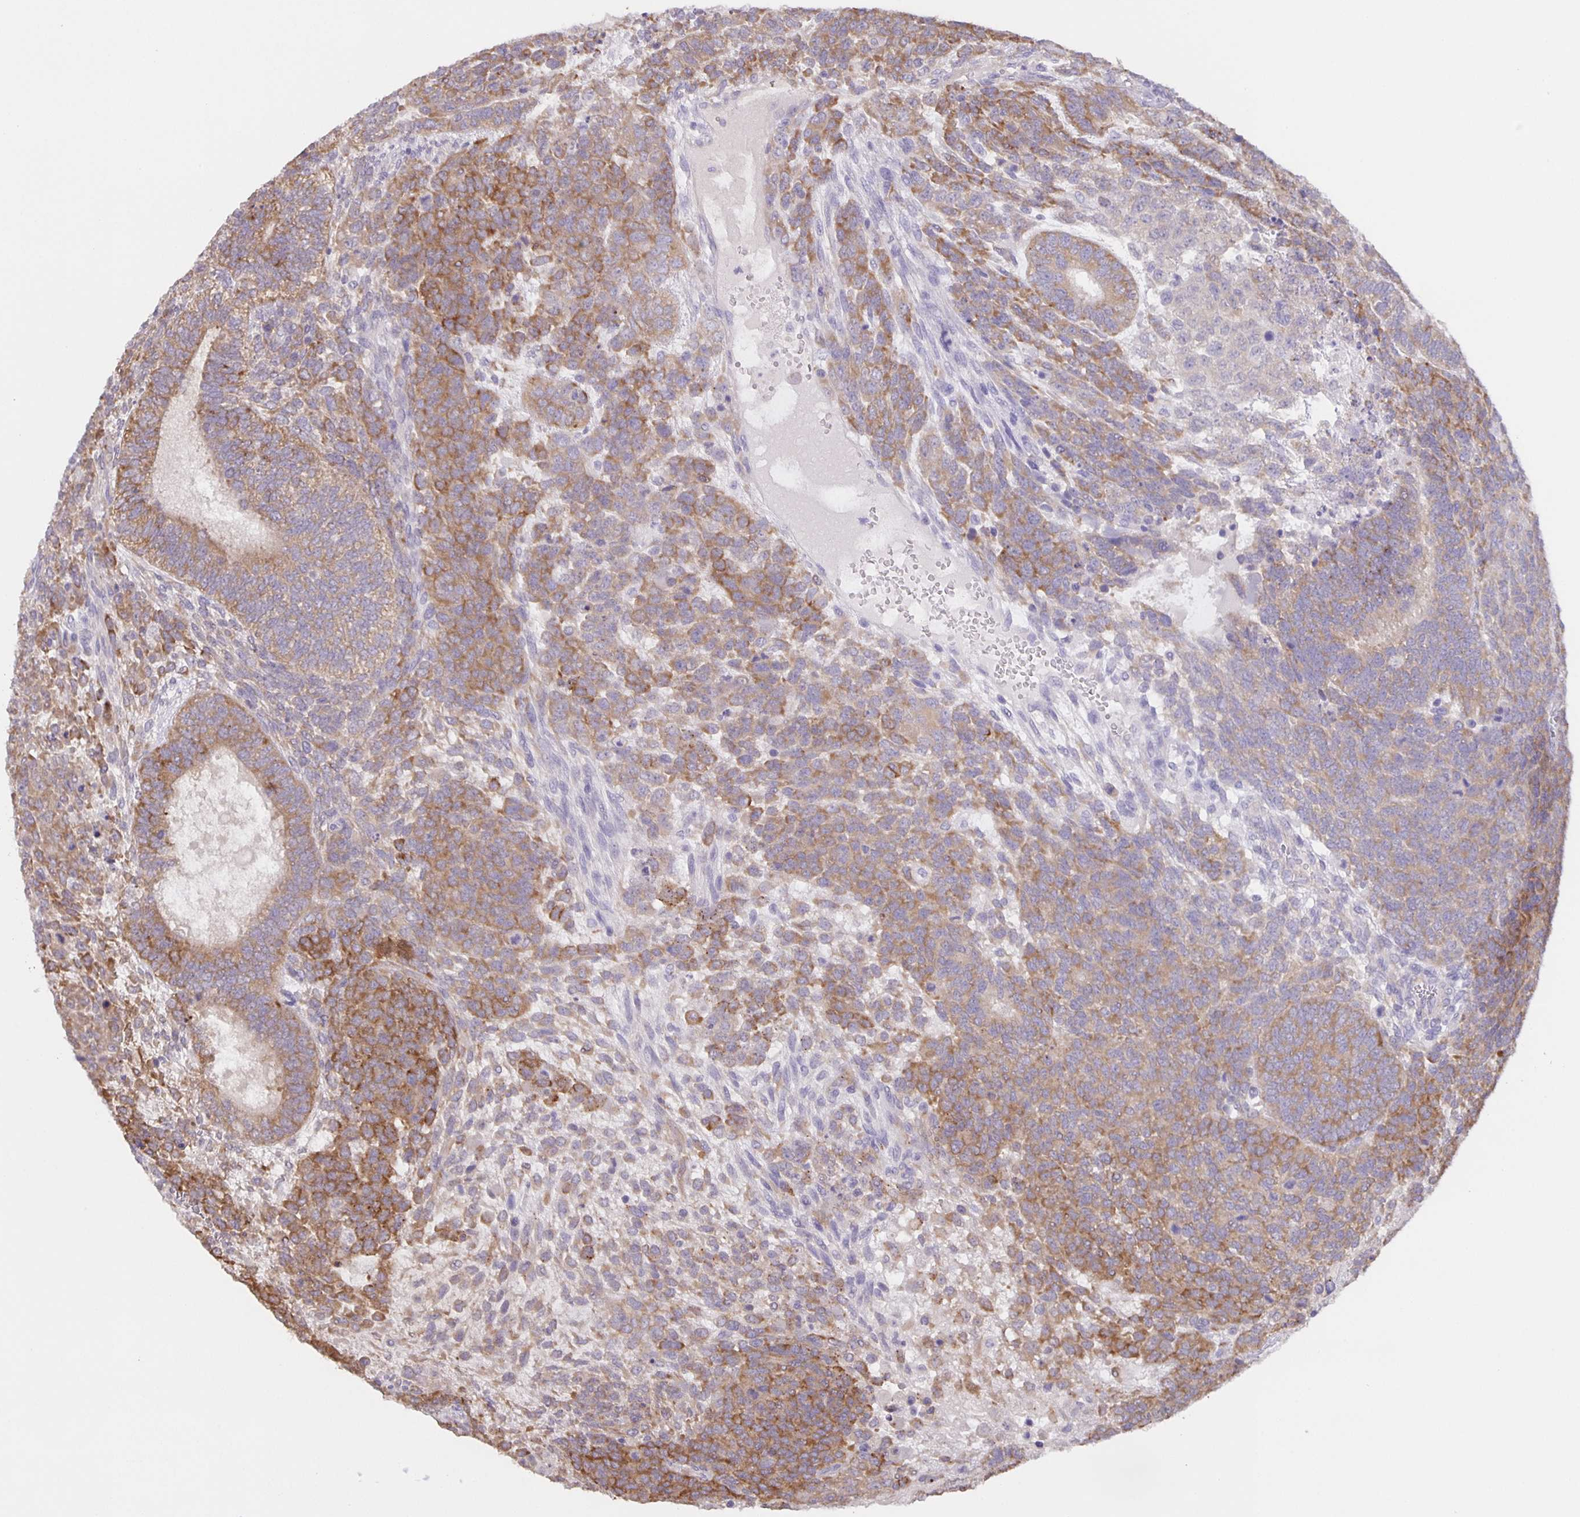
{"staining": {"intensity": "moderate", "quantity": "25%-75%", "location": "cytoplasmic/membranous"}, "tissue": "testis cancer", "cell_type": "Tumor cells", "image_type": "cancer", "snomed": [{"axis": "morphology", "description": "Normal tissue, NOS"}, {"axis": "morphology", "description": "Carcinoma, Embryonal, NOS"}, {"axis": "topography", "description": "Testis"}, {"axis": "topography", "description": "Epididymis"}], "caption": "The micrograph exhibits staining of testis embryonal carcinoma, revealing moderate cytoplasmic/membranous protein expression (brown color) within tumor cells. (DAB IHC with brightfield microscopy, high magnification).", "gene": "SRCIN1", "patient": {"sex": "male", "age": 23}}